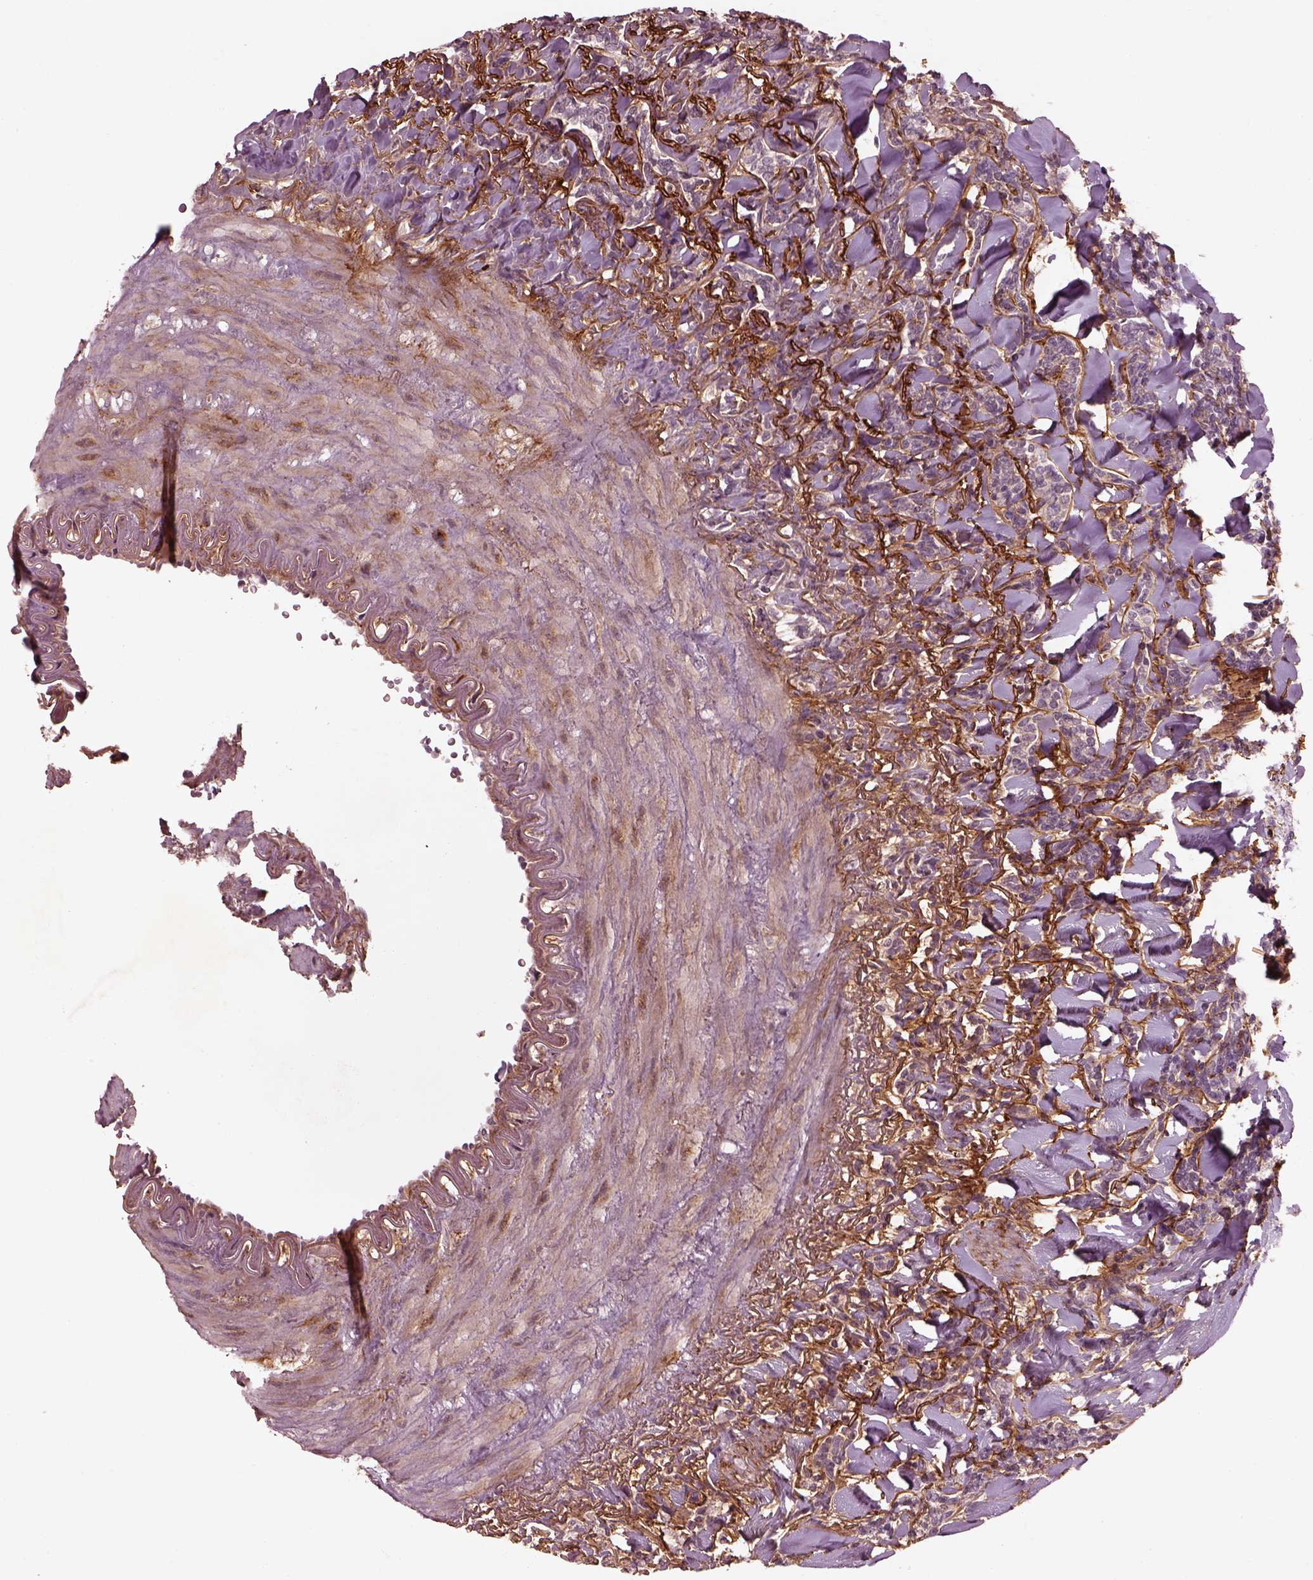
{"staining": {"intensity": "negative", "quantity": "none", "location": "none"}, "tissue": "lymphoma", "cell_type": "Tumor cells", "image_type": "cancer", "snomed": [{"axis": "morphology", "description": "Malignant lymphoma, non-Hodgkin's type, Low grade"}, {"axis": "topography", "description": "Lymph node"}], "caption": "A photomicrograph of human lymphoma is negative for staining in tumor cells.", "gene": "EFEMP1", "patient": {"sex": "female", "age": 56}}